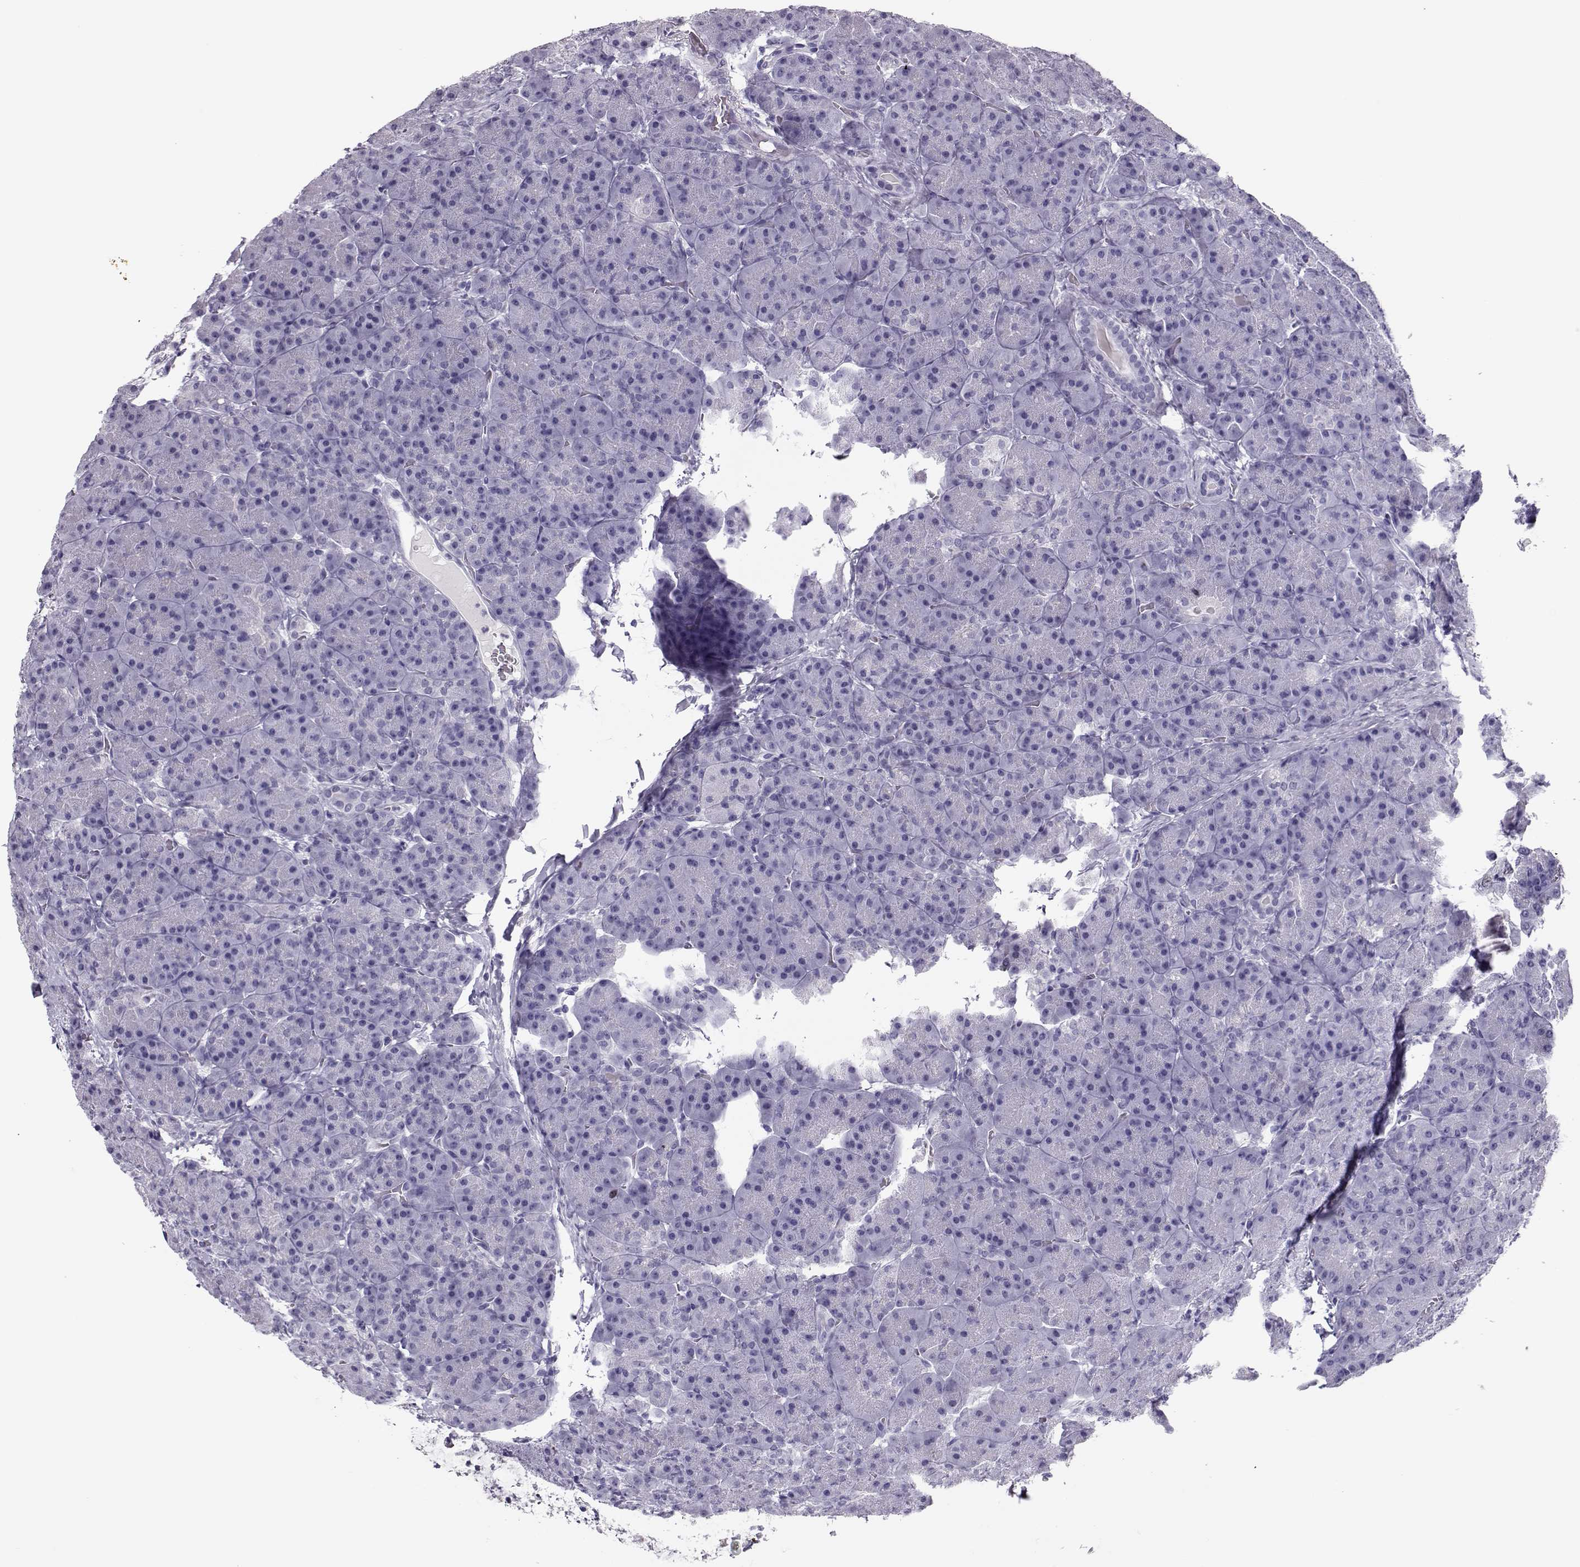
{"staining": {"intensity": "negative", "quantity": "none", "location": "none"}, "tissue": "pancreas", "cell_type": "Exocrine glandular cells", "image_type": "normal", "snomed": [{"axis": "morphology", "description": "Normal tissue, NOS"}, {"axis": "topography", "description": "Pancreas"}], "caption": "Immunohistochemical staining of normal pancreas exhibits no significant positivity in exocrine glandular cells.", "gene": "SGO1", "patient": {"sex": "male", "age": 57}}